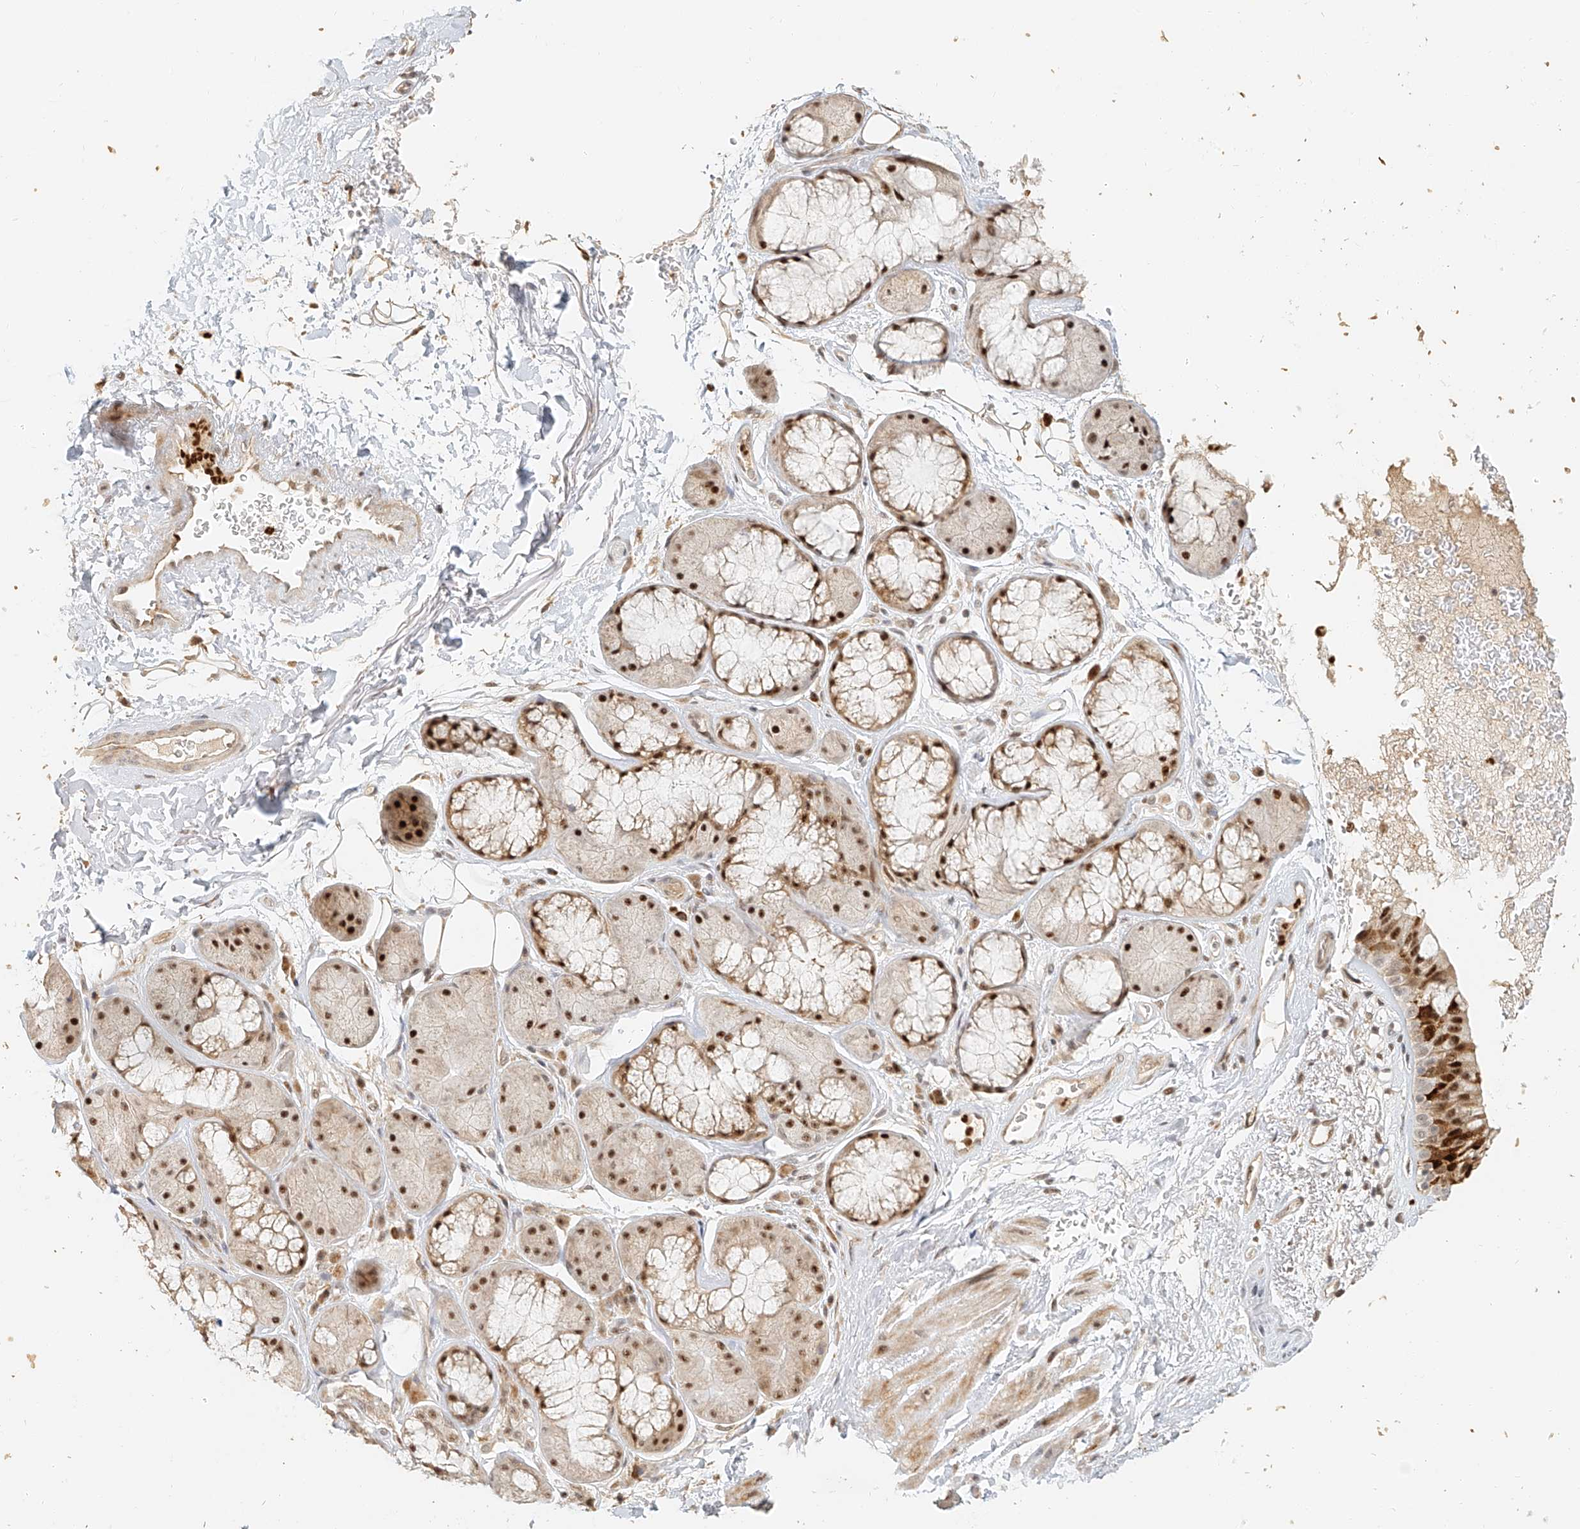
{"staining": {"intensity": "strong", "quantity": ">75%", "location": "nuclear"}, "tissue": "bronchus", "cell_type": "Respiratory epithelial cells", "image_type": "normal", "snomed": [{"axis": "morphology", "description": "Normal tissue, NOS"}, {"axis": "morphology", "description": "Squamous cell carcinoma, NOS"}, {"axis": "topography", "description": "Lymph node"}, {"axis": "topography", "description": "Bronchus"}, {"axis": "topography", "description": "Lung"}], "caption": "Immunohistochemistry of benign human bronchus displays high levels of strong nuclear positivity in approximately >75% of respiratory epithelial cells. (Brightfield microscopy of DAB IHC at high magnification).", "gene": "CXorf58", "patient": {"sex": "male", "age": 66}}